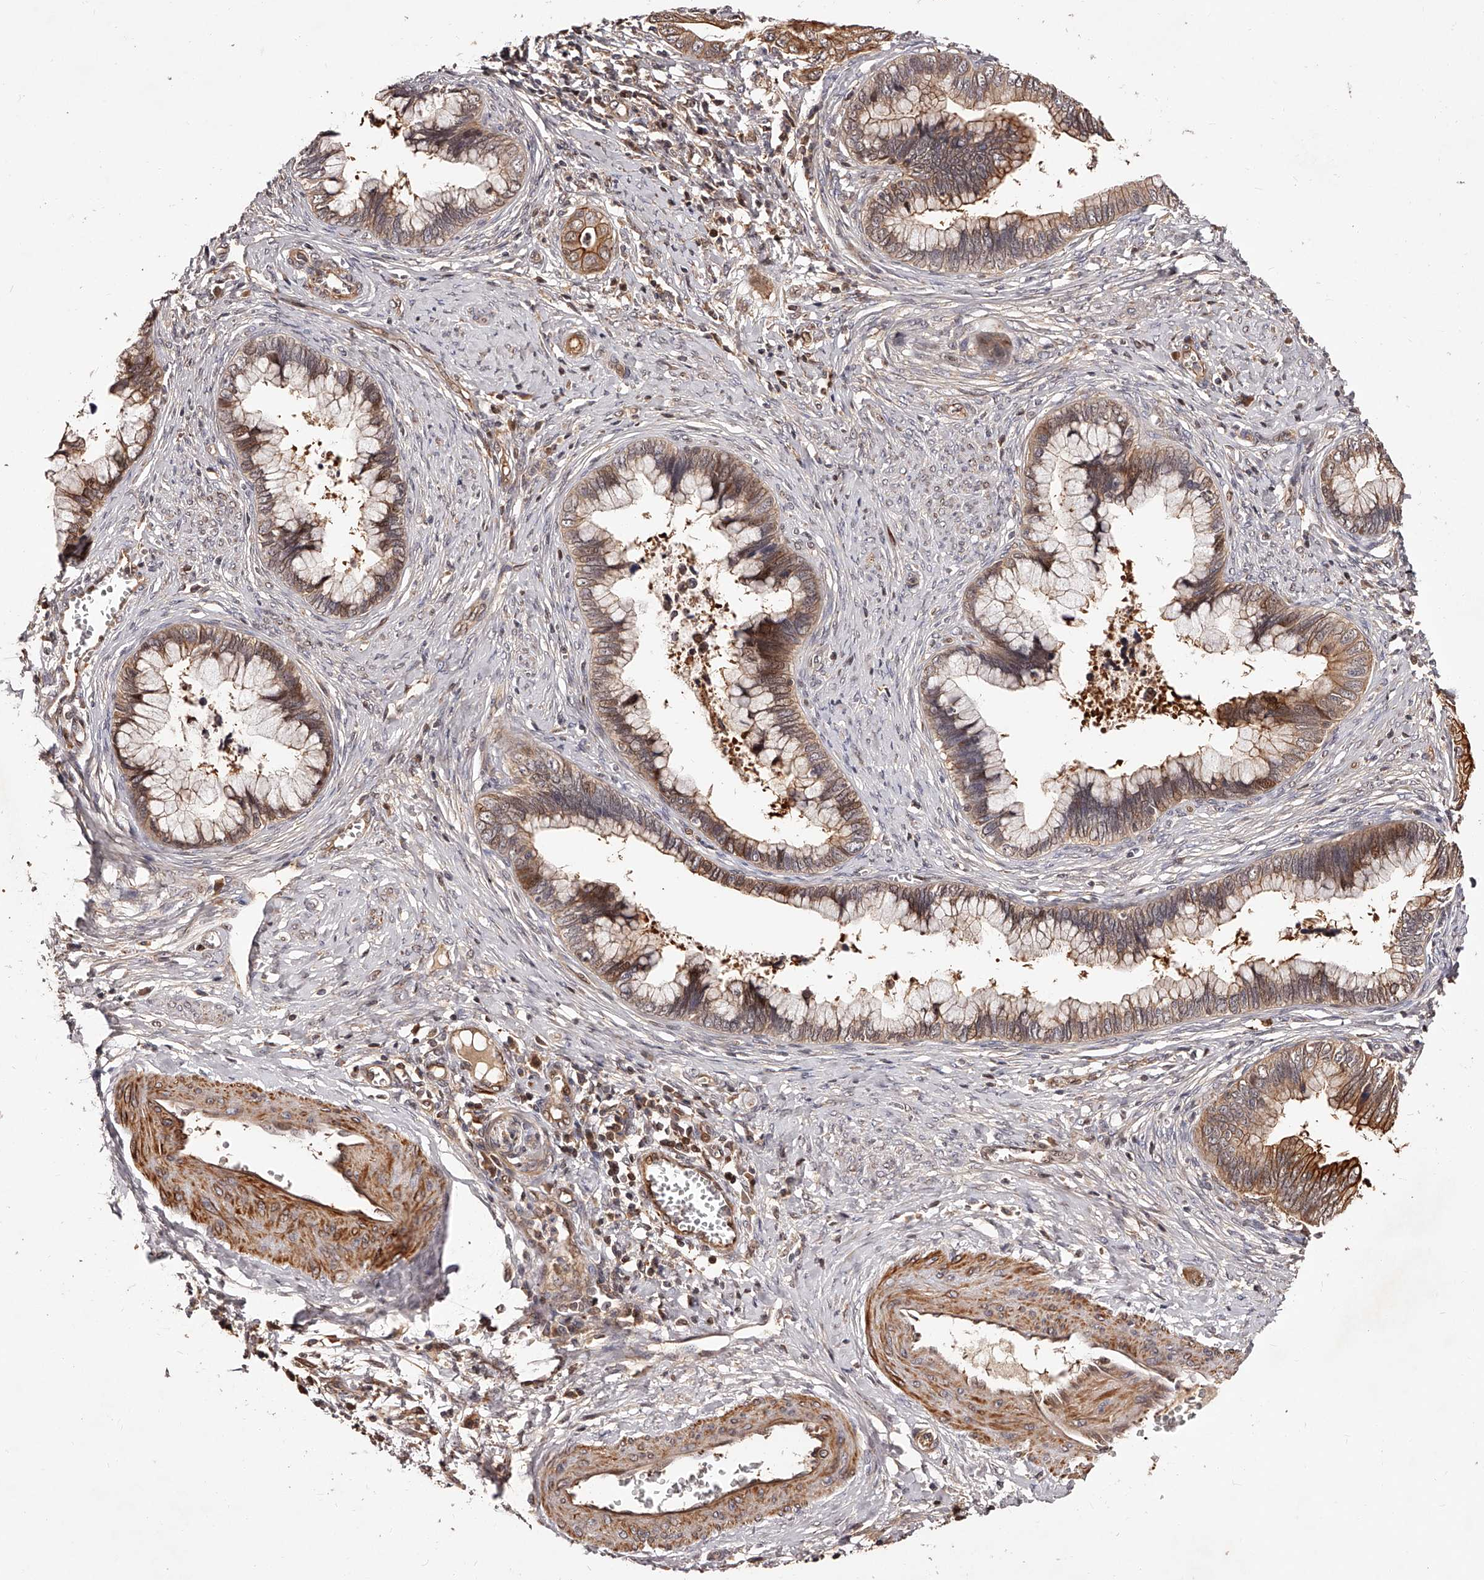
{"staining": {"intensity": "moderate", "quantity": ">75%", "location": "cytoplasmic/membranous"}, "tissue": "cervical cancer", "cell_type": "Tumor cells", "image_type": "cancer", "snomed": [{"axis": "morphology", "description": "Adenocarcinoma, NOS"}, {"axis": "topography", "description": "Cervix"}], "caption": "The histopathology image displays immunohistochemical staining of cervical cancer (adenocarcinoma). There is moderate cytoplasmic/membranous staining is present in about >75% of tumor cells.", "gene": "CUL7", "patient": {"sex": "female", "age": 44}}